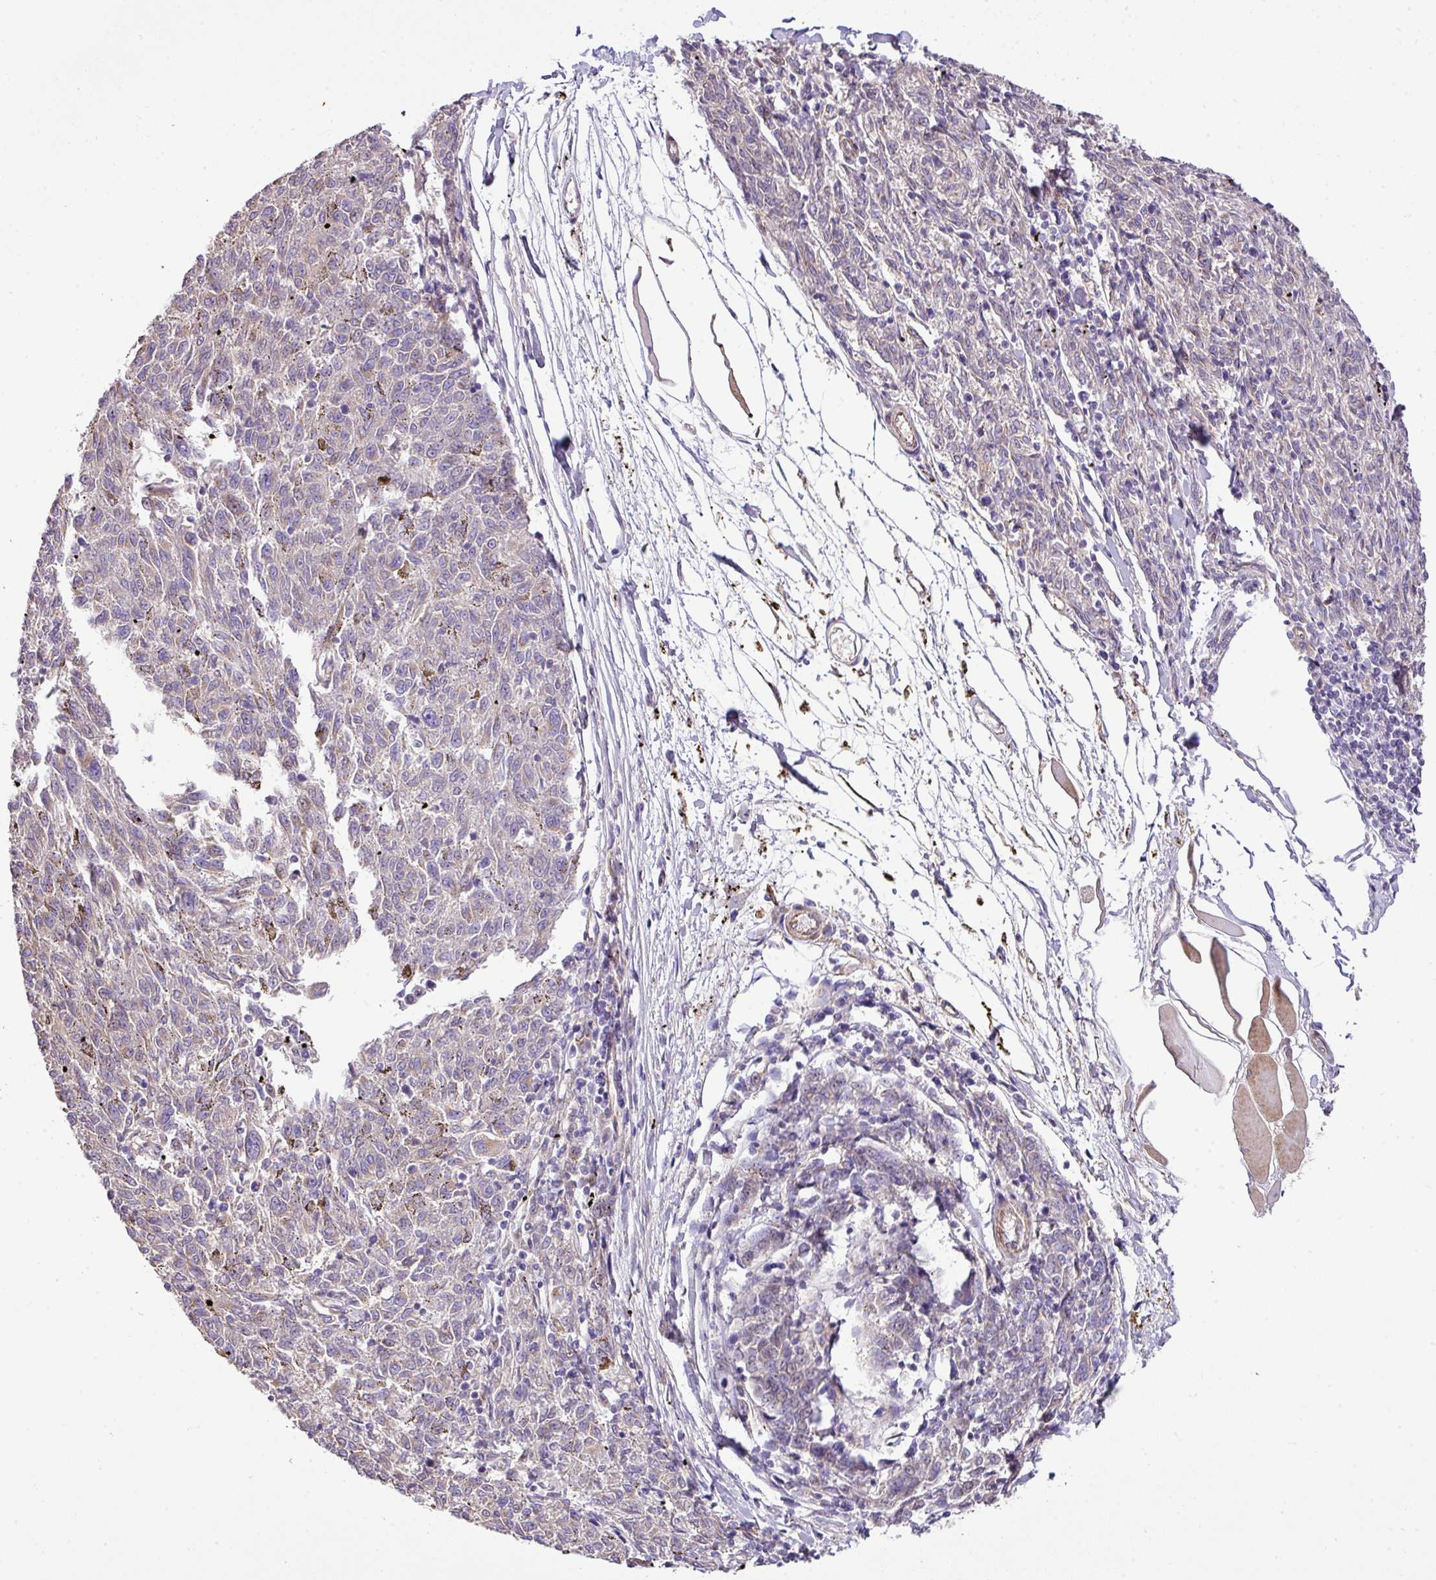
{"staining": {"intensity": "negative", "quantity": "none", "location": "none"}, "tissue": "melanoma", "cell_type": "Tumor cells", "image_type": "cancer", "snomed": [{"axis": "morphology", "description": "Malignant melanoma, NOS"}, {"axis": "topography", "description": "Skin"}], "caption": "DAB (3,3'-diaminobenzidine) immunohistochemical staining of human melanoma exhibits no significant staining in tumor cells.", "gene": "CTXN2", "patient": {"sex": "female", "age": 72}}